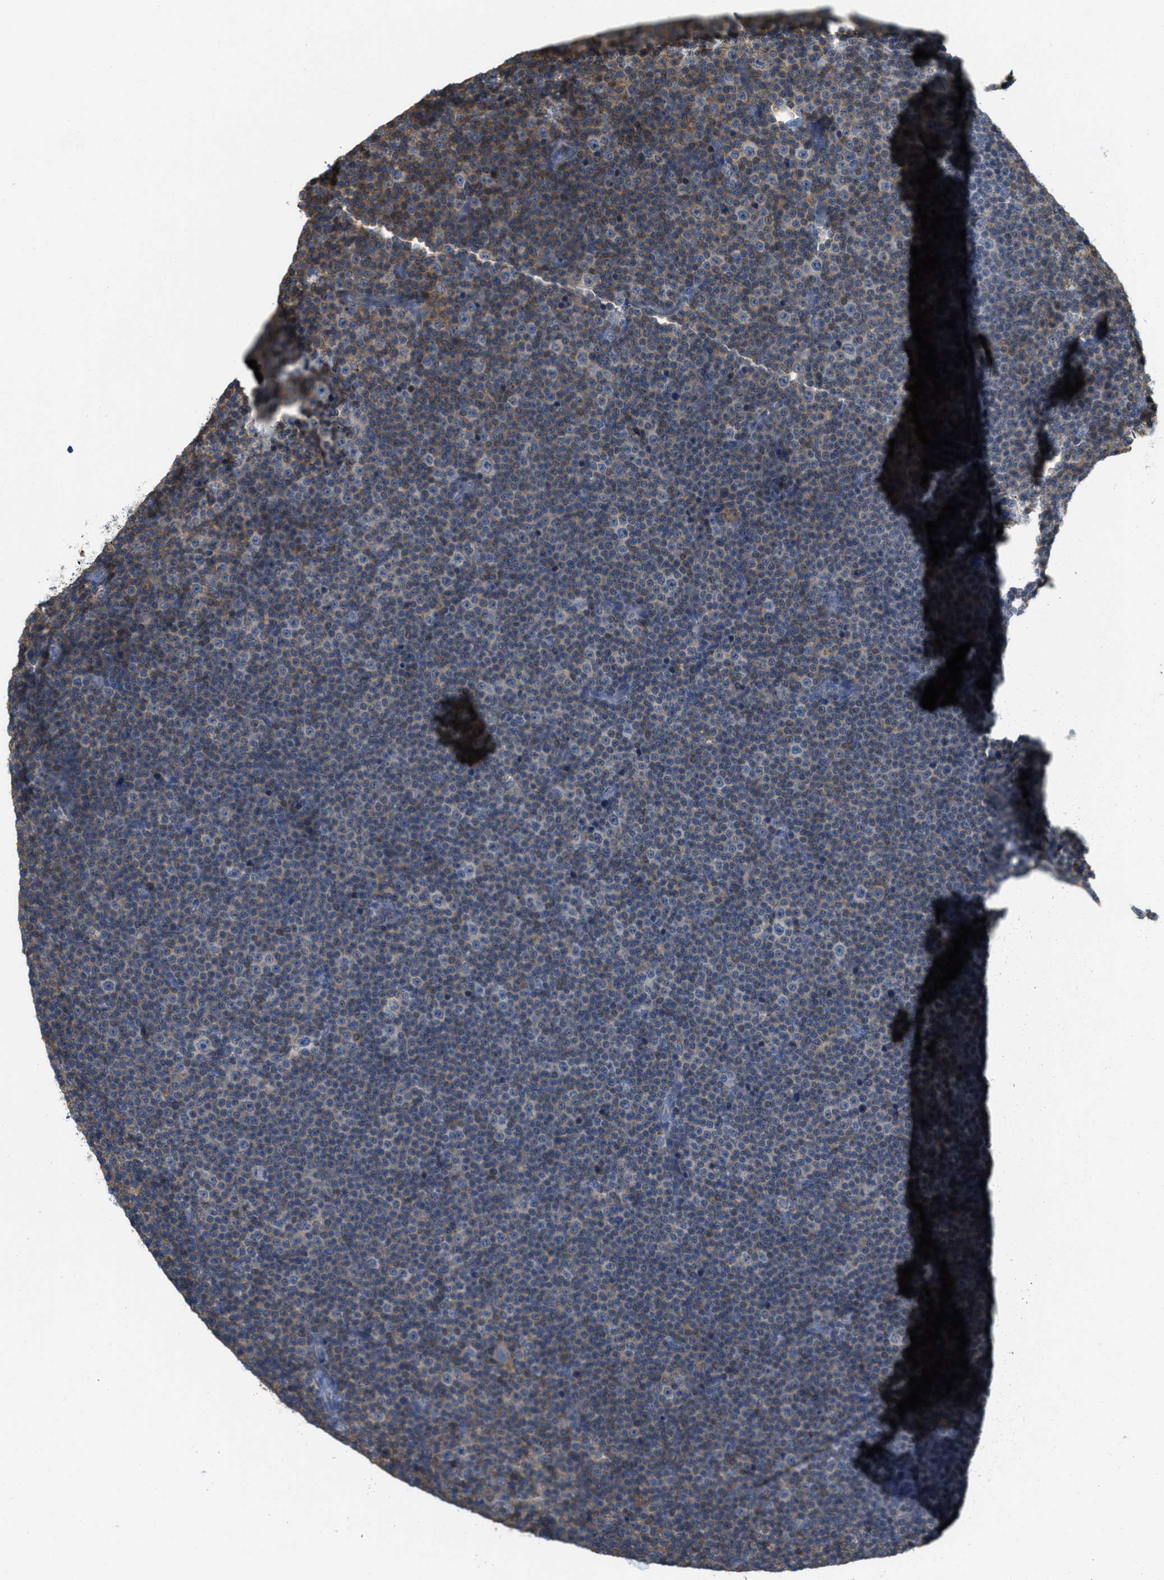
{"staining": {"intensity": "weak", "quantity": "<25%", "location": "cytoplasmic/membranous"}, "tissue": "lymphoma", "cell_type": "Tumor cells", "image_type": "cancer", "snomed": [{"axis": "morphology", "description": "Malignant lymphoma, non-Hodgkin's type, Low grade"}, {"axis": "topography", "description": "Lymph node"}], "caption": "Micrograph shows no significant protein positivity in tumor cells of low-grade malignant lymphoma, non-Hodgkin's type. The staining is performed using DAB (3,3'-diaminobenzidine) brown chromogen with nuclei counter-stained in using hematoxylin.", "gene": "GRIK2", "patient": {"sex": "female", "age": 67}}